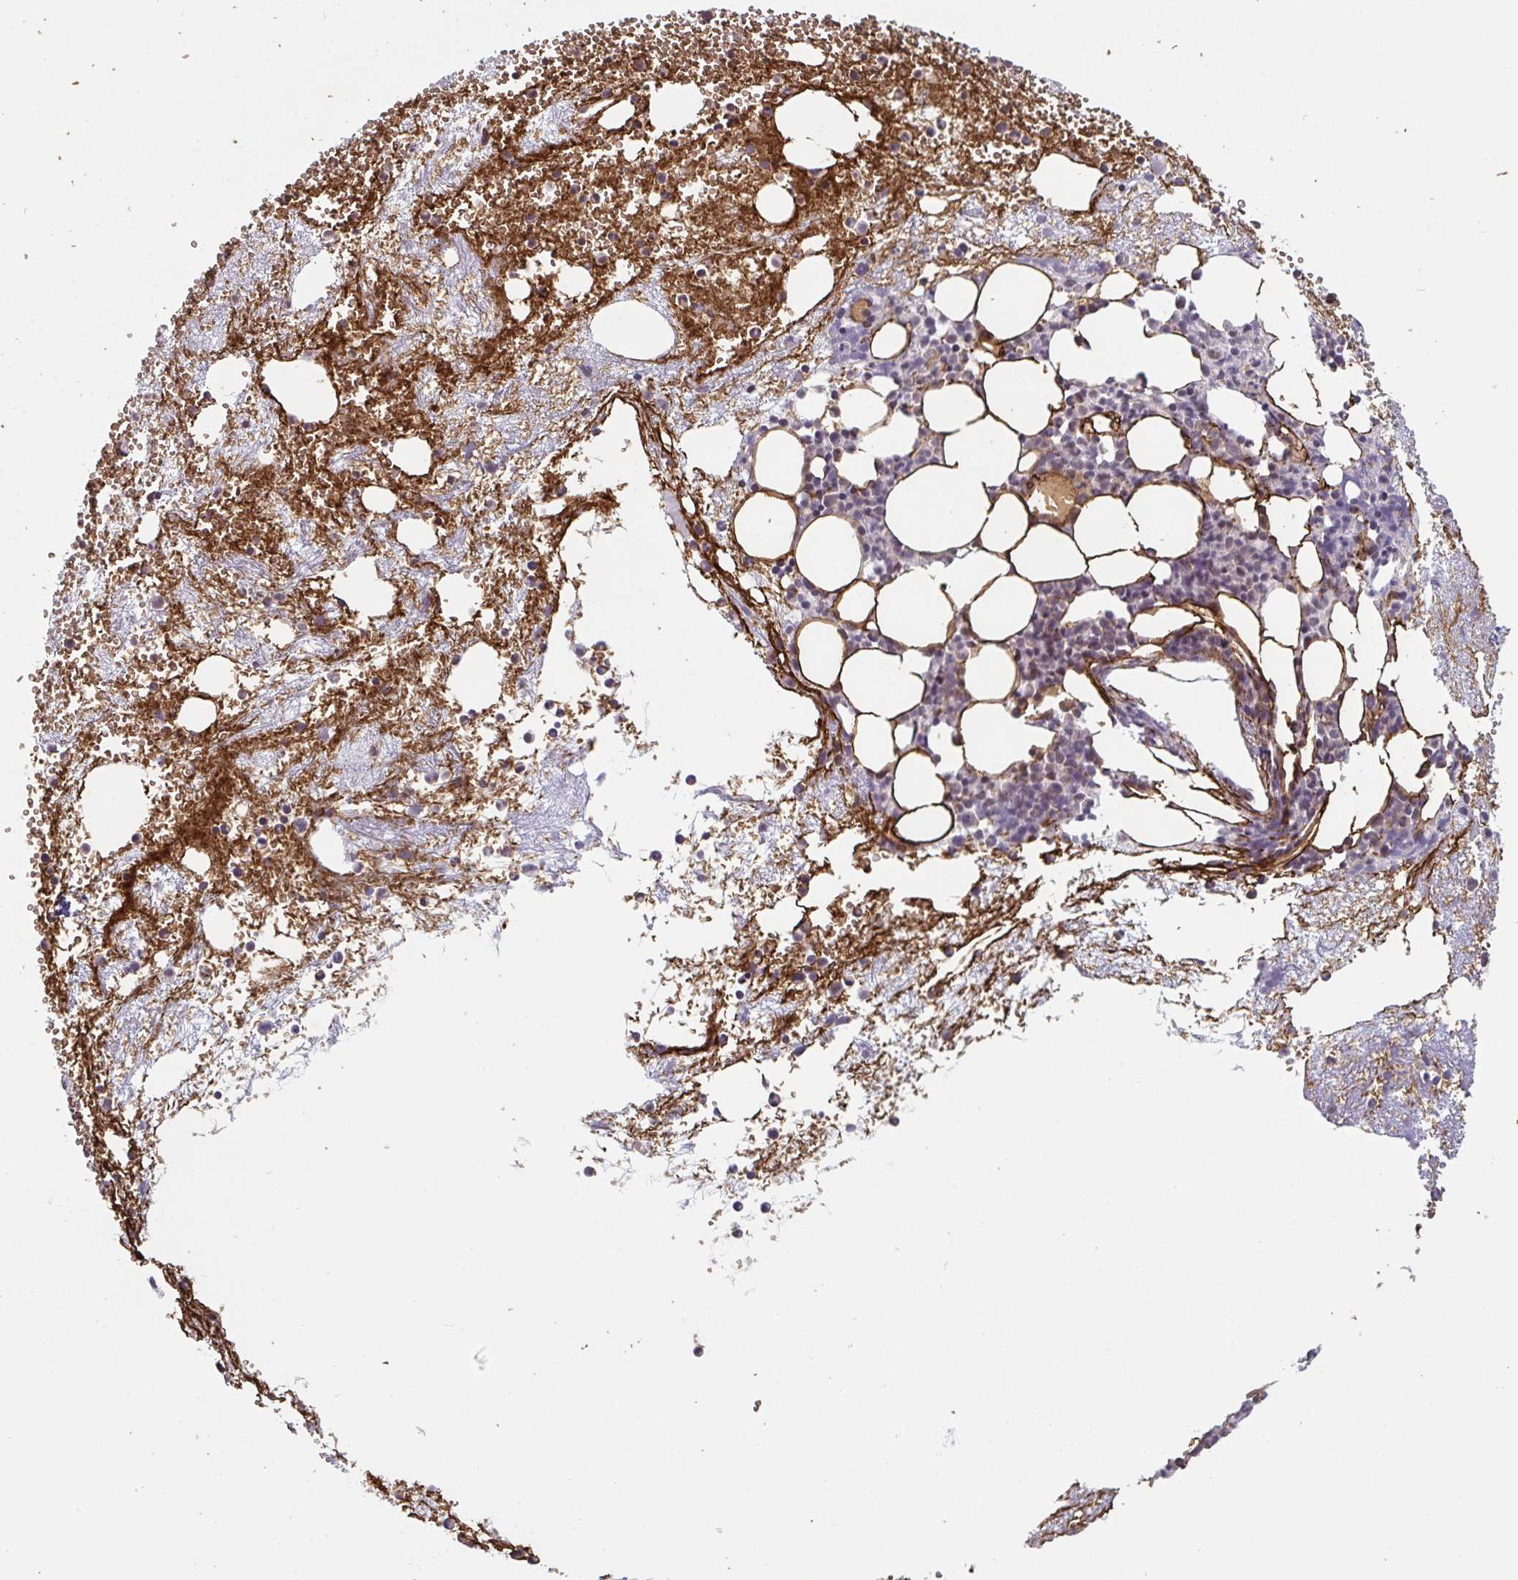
{"staining": {"intensity": "negative", "quantity": "none", "location": "none"}, "tissue": "bone marrow", "cell_type": "Hematopoietic cells", "image_type": "normal", "snomed": [{"axis": "morphology", "description": "Normal tissue, NOS"}, {"axis": "topography", "description": "Bone marrow"}], "caption": "Immunohistochemistry photomicrograph of normal human bone marrow stained for a protein (brown), which shows no expression in hematopoietic cells.", "gene": "NLRP13", "patient": {"sex": "female", "age": 57}}